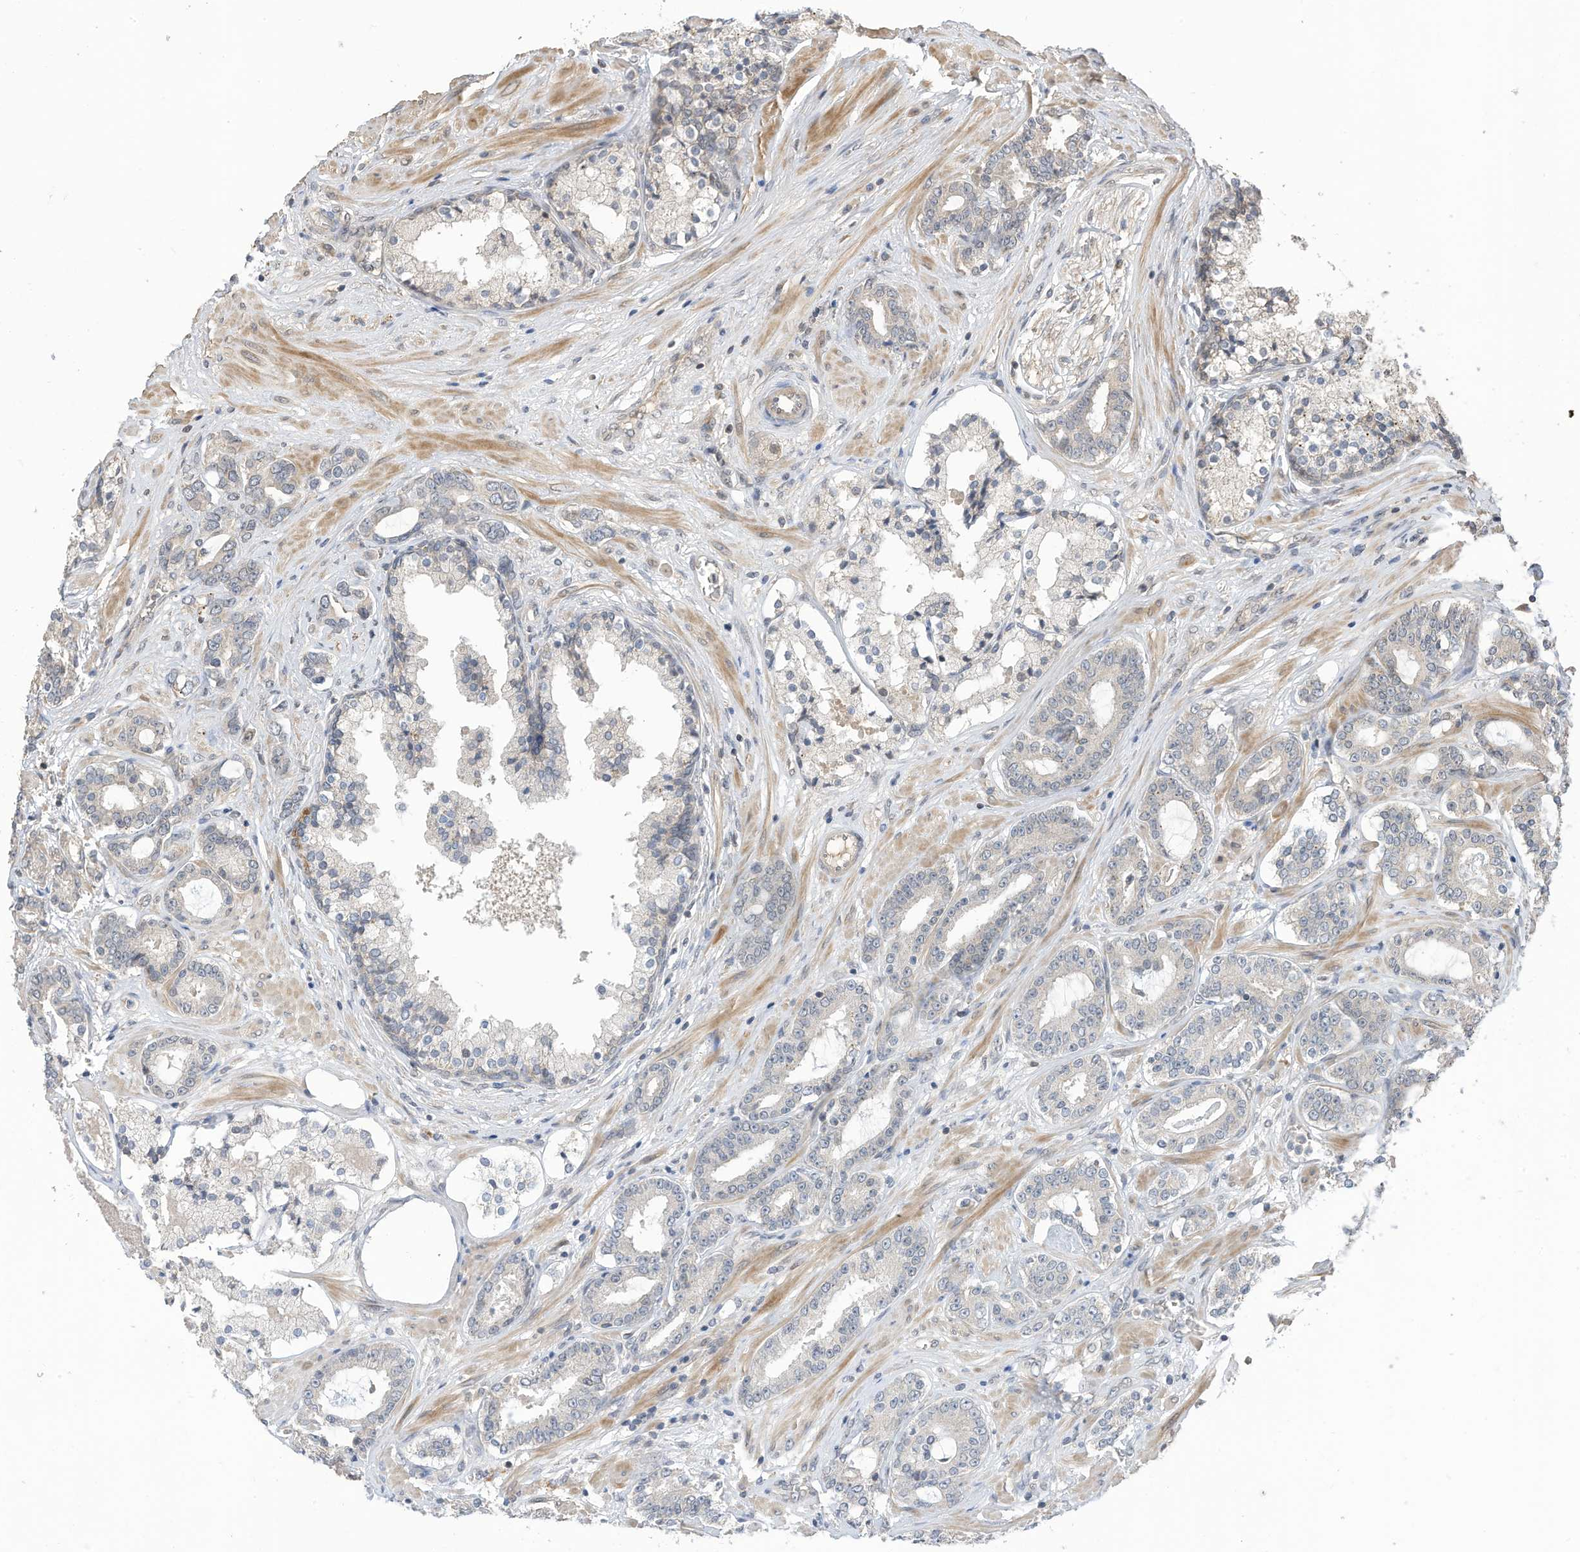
{"staining": {"intensity": "negative", "quantity": "none", "location": "none"}, "tissue": "prostate cancer", "cell_type": "Tumor cells", "image_type": "cancer", "snomed": [{"axis": "morphology", "description": "Adenocarcinoma, High grade"}, {"axis": "topography", "description": "Prostate"}], "caption": "Micrograph shows no significant protein positivity in tumor cells of prostate cancer (adenocarcinoma (high-grade)).", "gene": "REC8", "patient": {"sex": "male", "age": 58}}